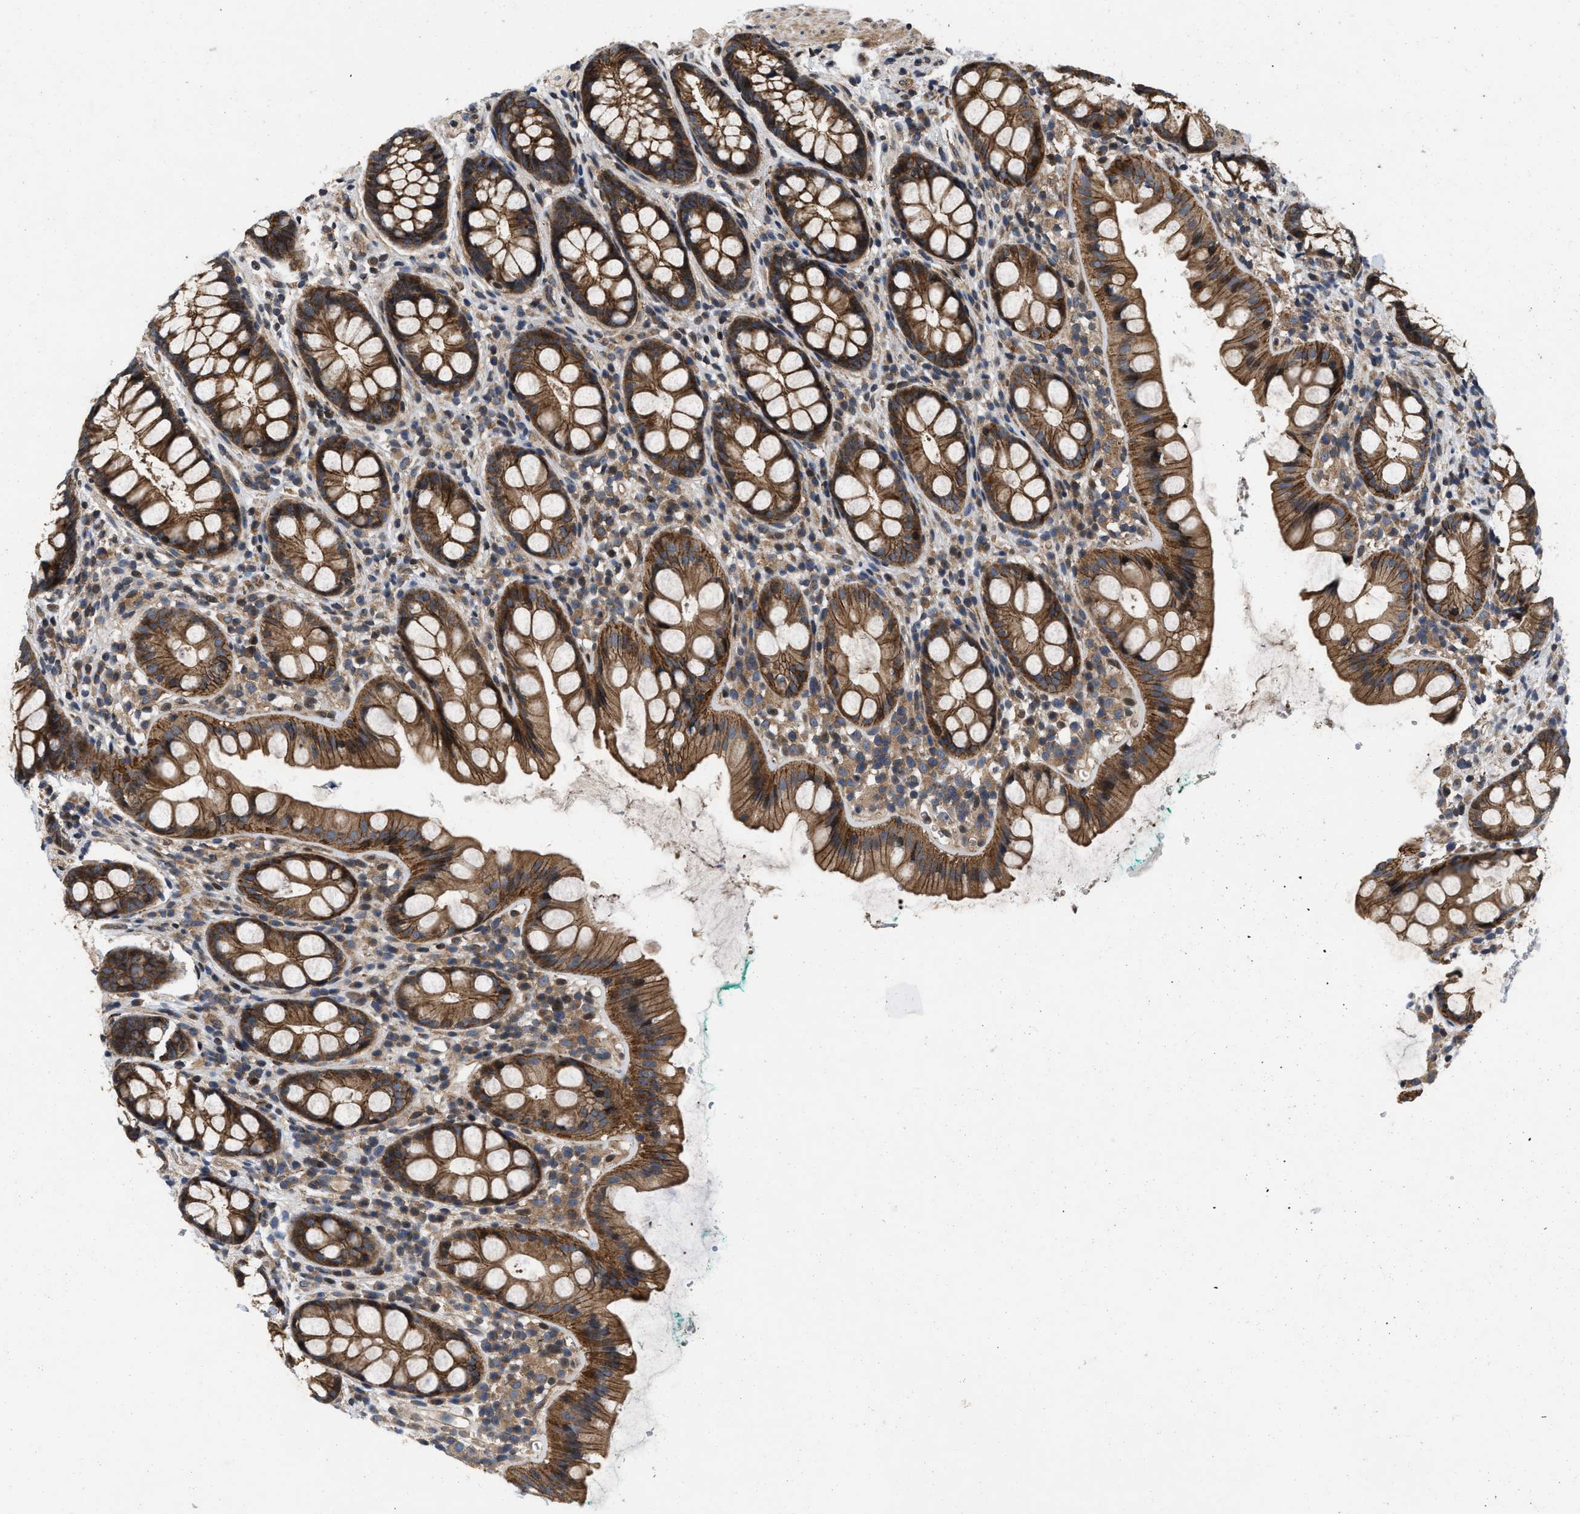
{"staining": {"intensity": "strong", "quantity": ">75%", "location": "cytoplasmic/membranous"}, "tissue": "rectum", "cell_type": "Glandular cells", "image_type": "normal", "snomed": [{"axis": "morphology", "description": "Normal tissue, NOS"}, {"axis": "topography", "description": "Rectum"}], "caption": "Immunohistochemistry (IHC) (DAB (3,3'-diaminobenzidine)) staining of unremarkable rectum displays strong cytoplasmic/membranous protein expression in about >75% of glandular cells.", "gene": "PRDM14", "patient": {"sex": "female", "age": 65}}